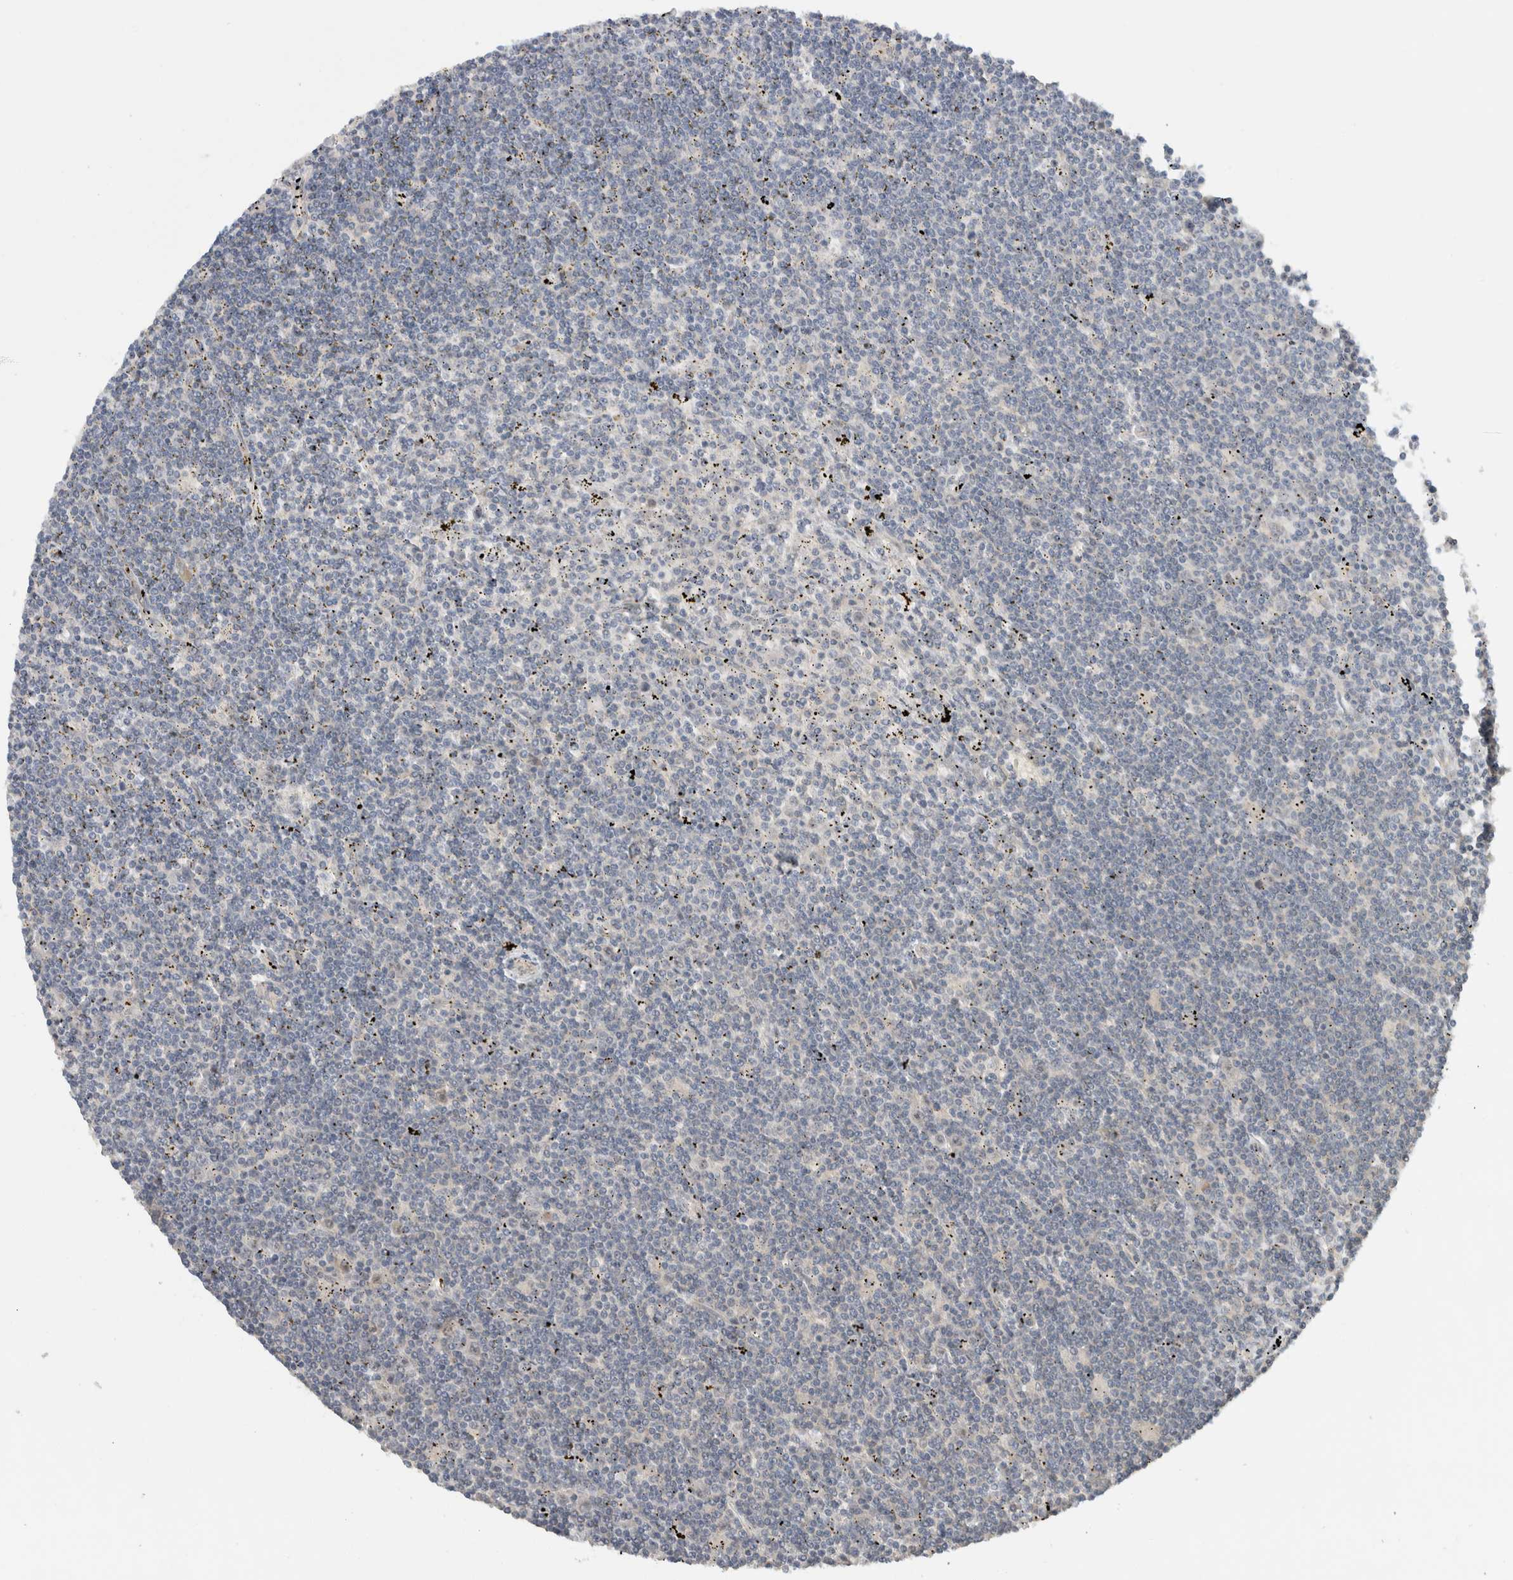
{"staining": {"intensity": "negative", "quantity": "none", "location": "none"}, "tissue": "lymphoma", "cell_type": "Tumor cells", "image_type": "cancer", "snomed": [{"axis": "morphology", "description": "Malignant lymphoma, non-Hodgkin's type, Low grade"}, {"axis": "topography", "description": "Spleen"}], "caption": "Human malignant lymphoma, non-Hodgkin's type (low-grade) stained for a protein using immunohistochemistry displays no positivity in tumor cells.", "gene": "PUM1", "patient": {"sex": "male", "age": 76}}